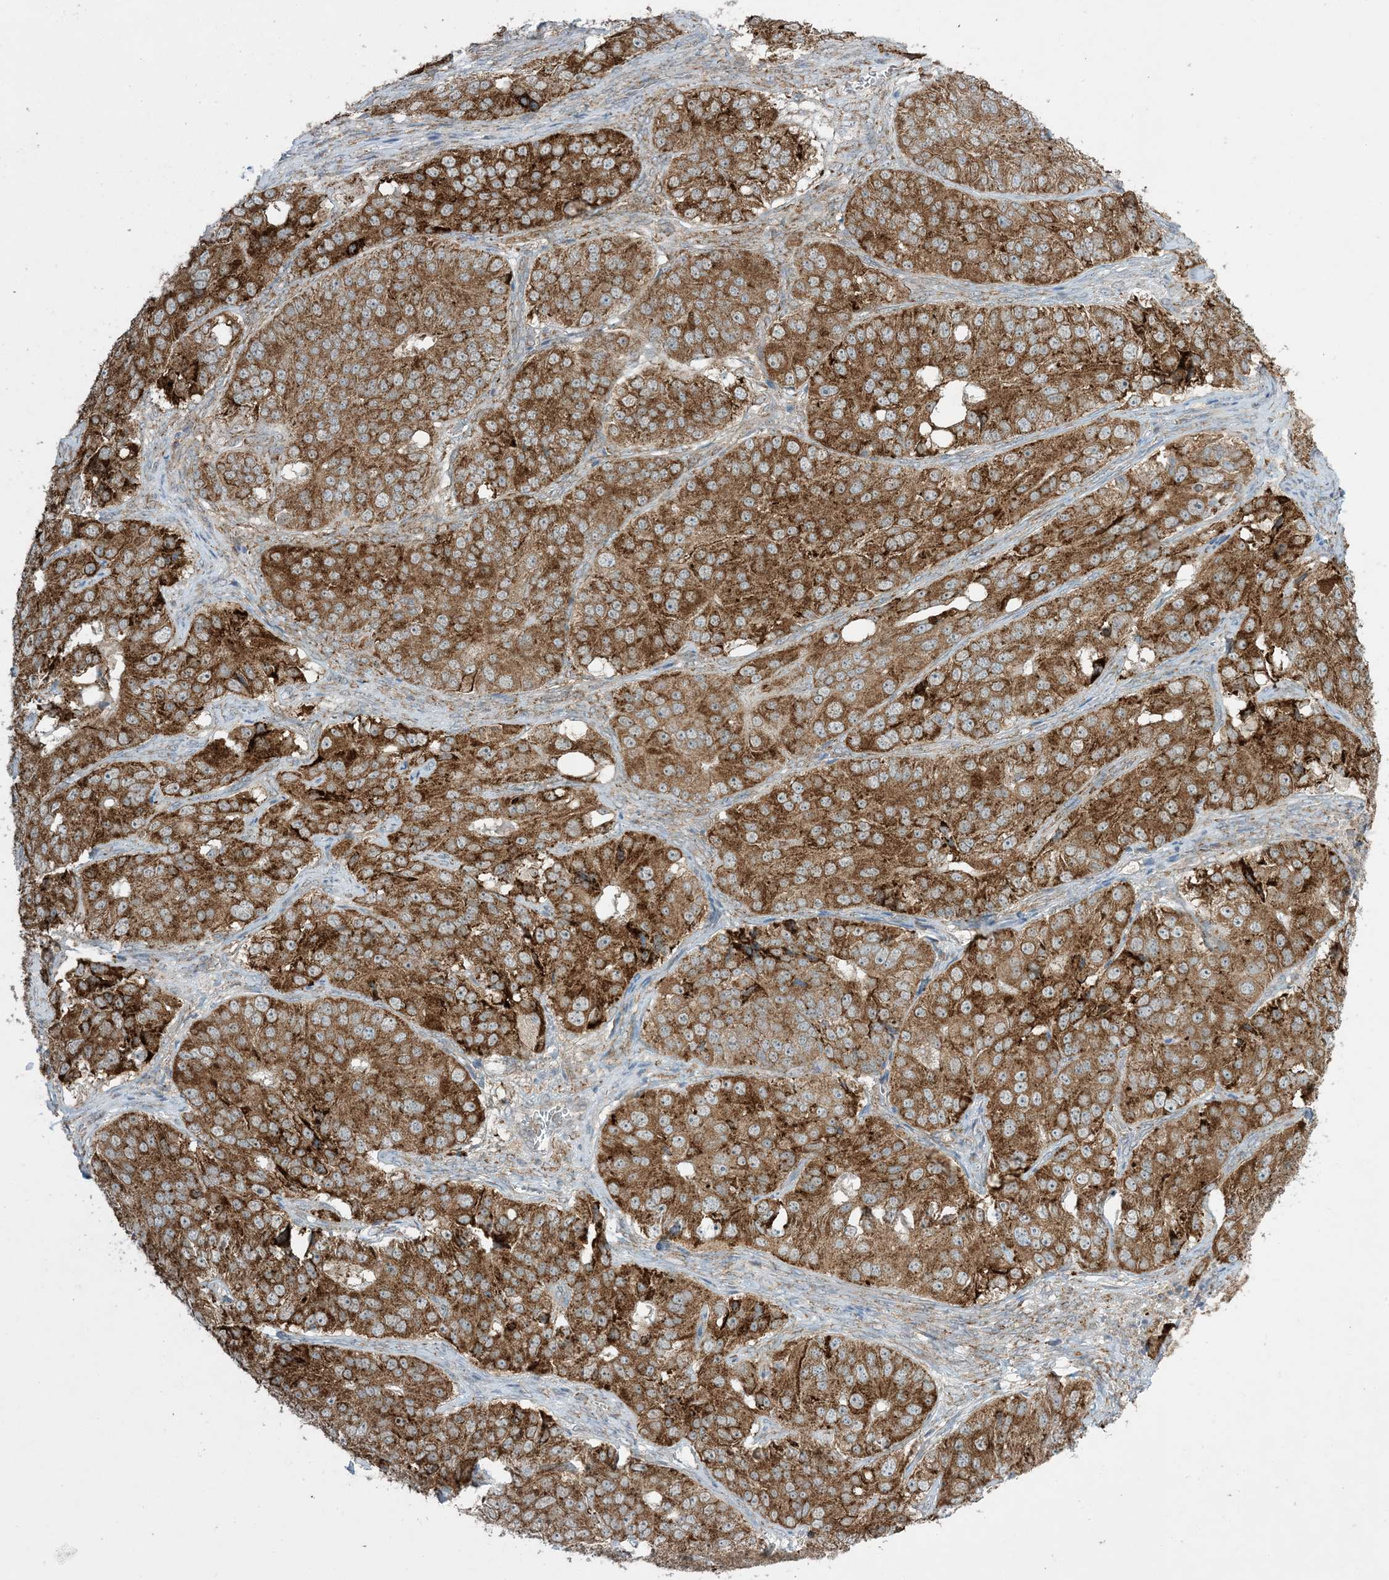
{"staining": {"intensity": "strong", "quantity": ">75%", "location": "cytoplasmic/membranous"}, "tissue": "ovarian cancer", "cell_type": "Tumor cells", "image_type": "cancer", "snomed": [{"axis": "morphology", "description": "Carcinoma, endometroid"}, {"axis": "topography", "description": "Ovary"}], "caption": "DAB (3,3'-diaminobenzidine) immunohistochemical staining of human ovarian cancer (endometroid carcinoma) demonstrates strong cytoplasmic/membranous protein positivity in about >75% of tumor cells. (brown staining indicates protein expression, while blue staining denotes nuclei).", "gene": "ODC1", "patient": {"sex": "female", "age": 51}}